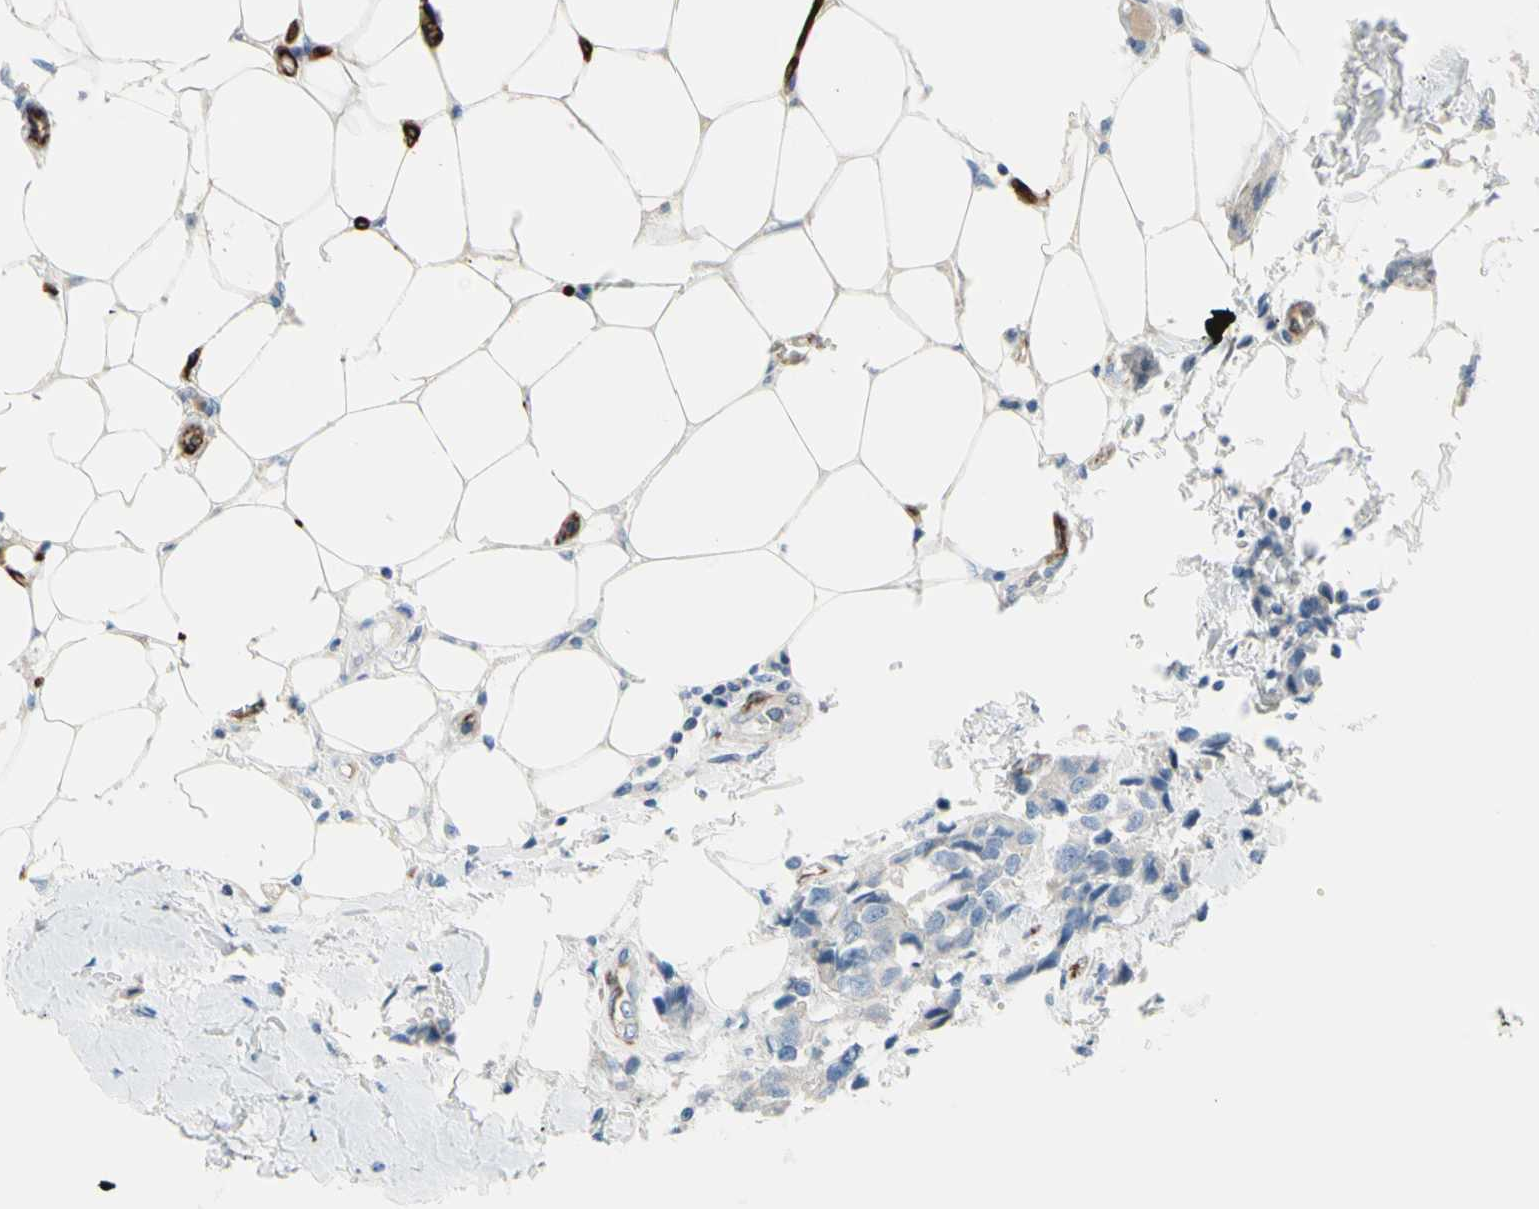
{"staining": {"intensity": "negative", "quantity": "none", "location": "none"}, "tissue": "breast cancer", "cell_type": "Tumor cells", "image_type": "cancer", "snomed": [{"axis": "morphology", "description": "Duct carcinoma"}, {"axis": "topography", "description": "Breast"}], "caption": "Micrograph shows no significant protein expression in tumor cells of breast cancer.", "gene": "PRRG2", "patient": {"sex": "female", "age": 80}}